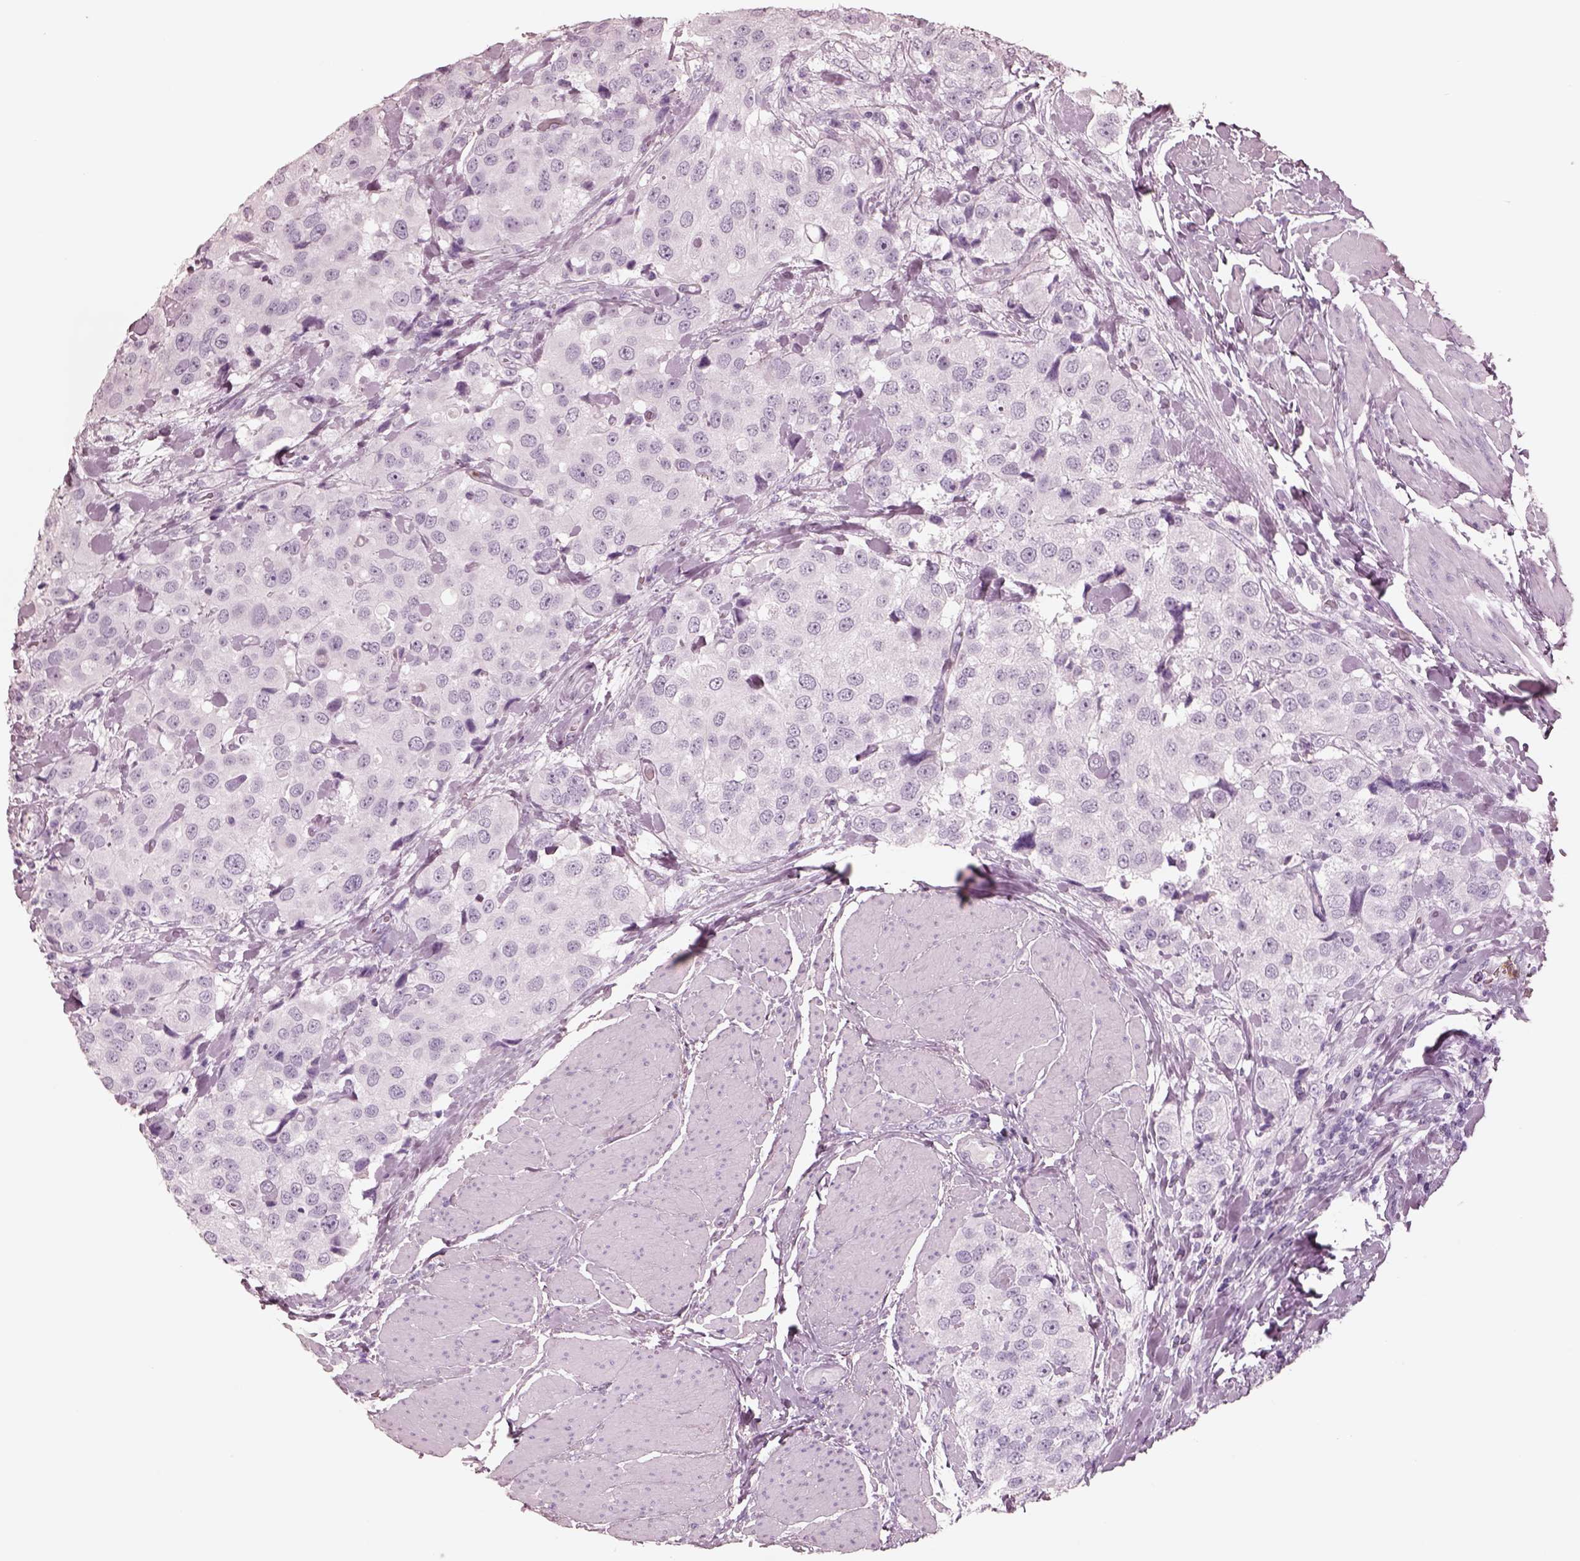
{"staining": {"intensity": "negative", "quantity": "none", "location": "none"}, "tissue": "urothelial cancer", "cell_type": "Tumor cells", "image_type": "cancer", "snomed": [{"axis": "morphology", "description": "Urothelial carcinoma, High grade"}, {"axis": "topography", "description": "Urinary bladder"}], "caption": "Photomicrograph shows no protein positivity in tumor cells of urothelial cancer tissue.", "gene": "ELANE", "patient": {"sex": "female", "age": 64}}